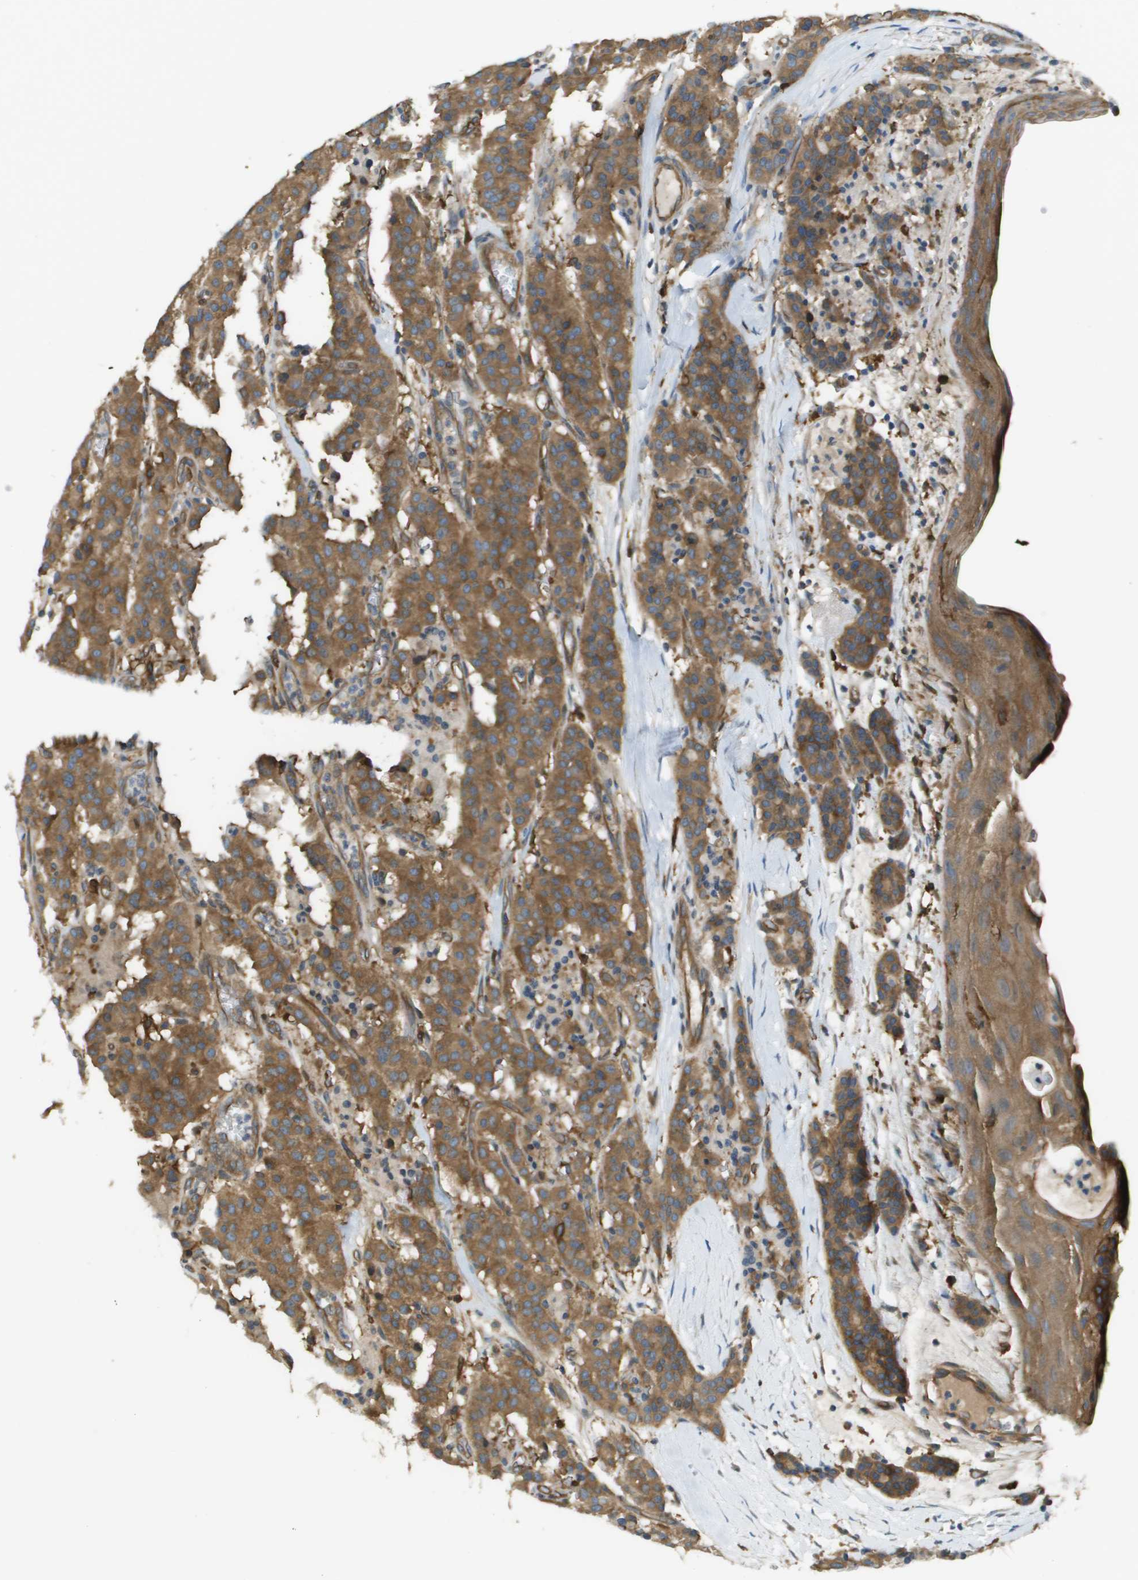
{"staining": {"intensity": "moderate", "quantity": ">75%", "location": "cytoplasmic/membranous"}, "tissue": "carcinoid", "cell_type": "Tumor cells", "image_type": "cancer", "snomed": [{"axis": "morphology", "description": "Carcinoid, malignant, NOS"}, {"axis": "topography", "description": "Lung"}], "caption": "Tumor cells reveal medium levels of moderate cytoplasmic/membranous positivity in about >75% of cells in carcinoid.", "gene": "CORO1B", "patient": {"sex": "male", "age": 30}}